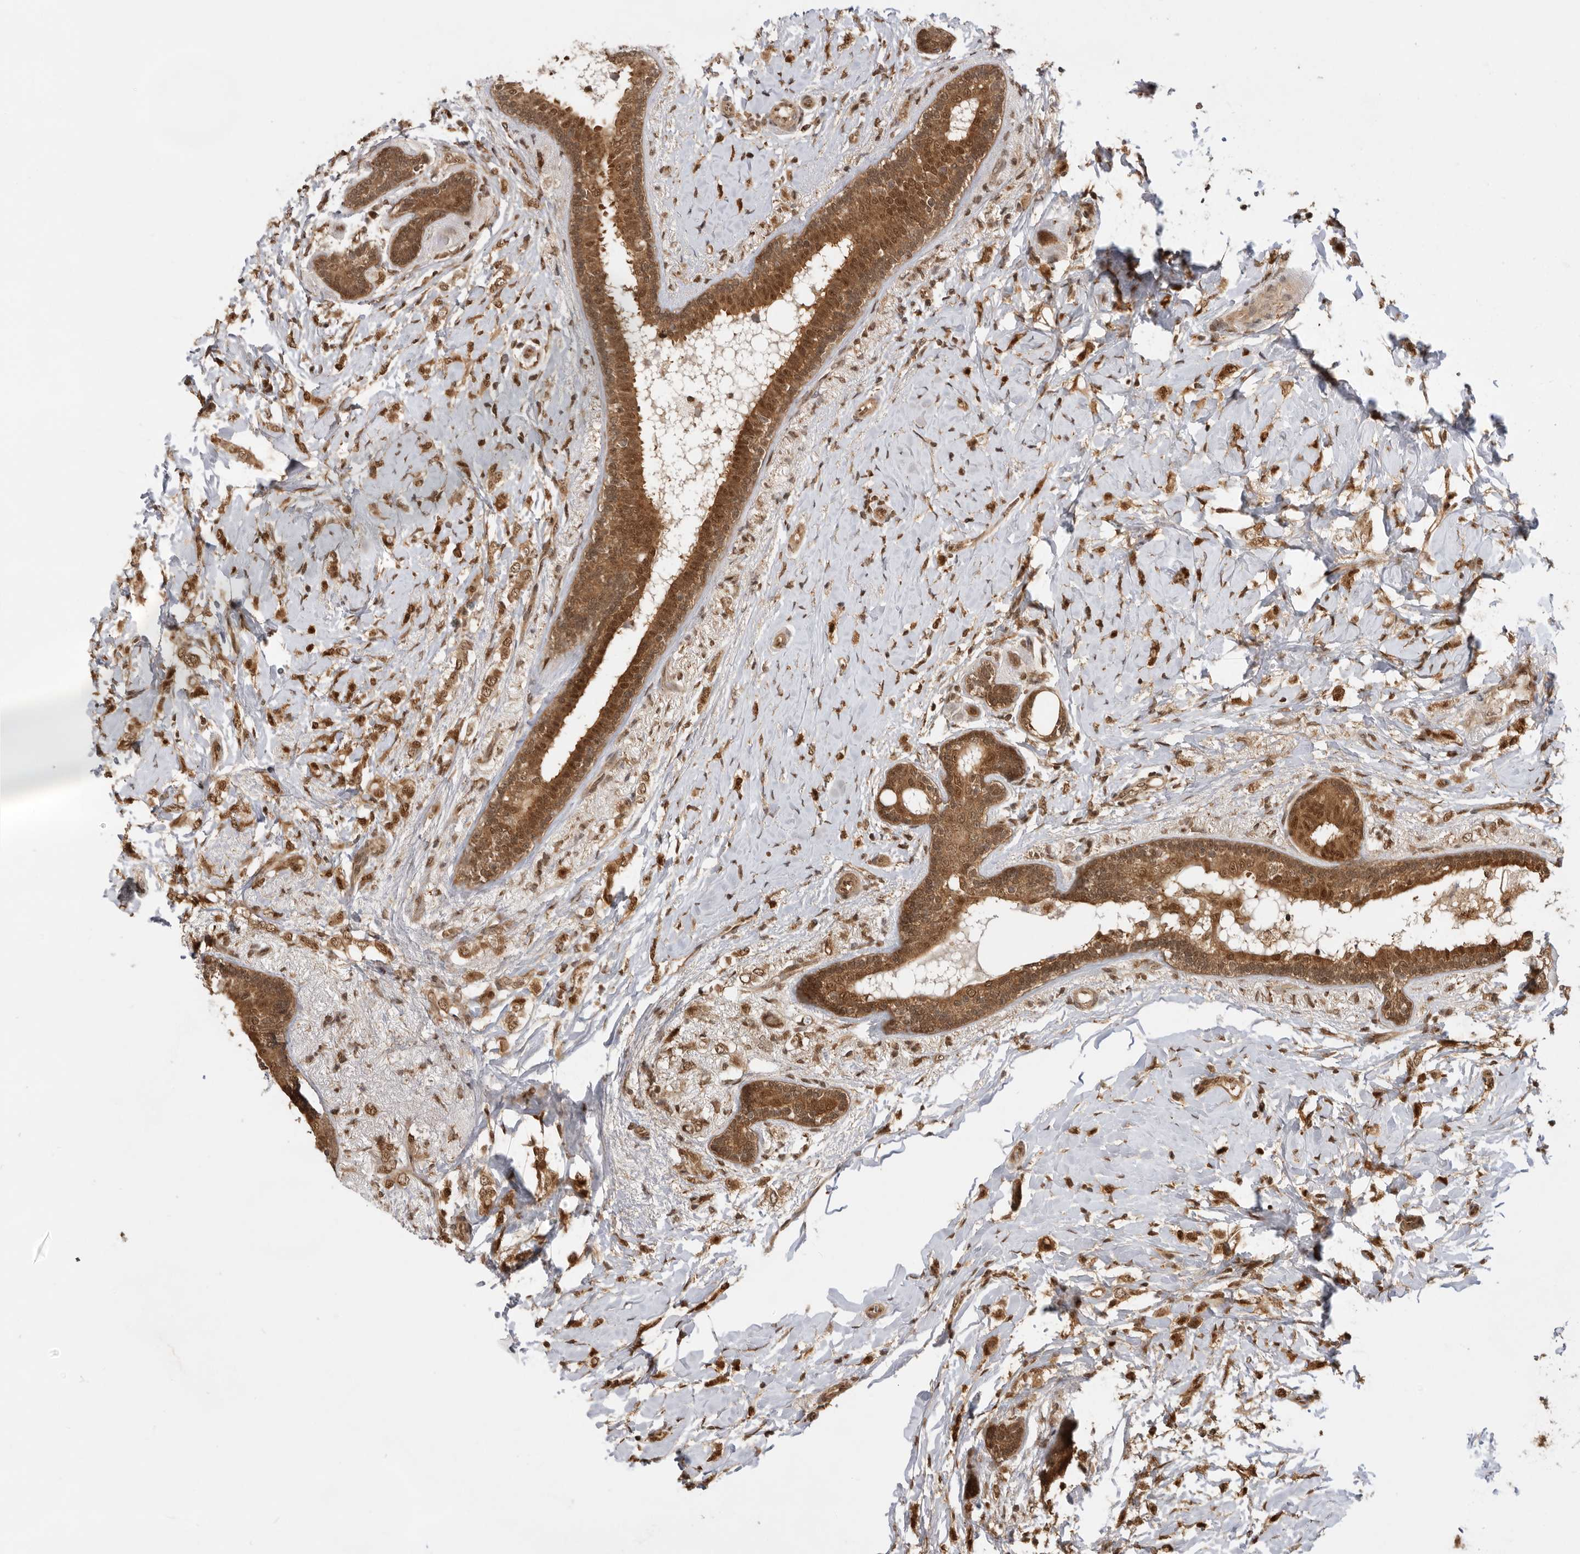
{"staining": {"intensity": "strong", "quantity": ">75%", "location": "cytoplasmic/membranous,nuclear"}, "tissue": "breast cancer", "cell_type": "Tumor cells", "image_type": "cancer", "snomed": [{"axis": "morphology", "description": "Normal tissue, NOS"}, {"axis": "morphology", "description": "Lobular carcinoma"}, {"axis": "topography", "description": "Breast"}], "caption": "A high-resolution histopathology image shows immunohistochemistry staining of lobular carcinoma (breast), which demonstrates strong cytoplasmic/membranous and nuclear expression in approximately >75% of tumor cells.", "gene": "ADPRS", "patient": {"sex": "female", "age": 47}}